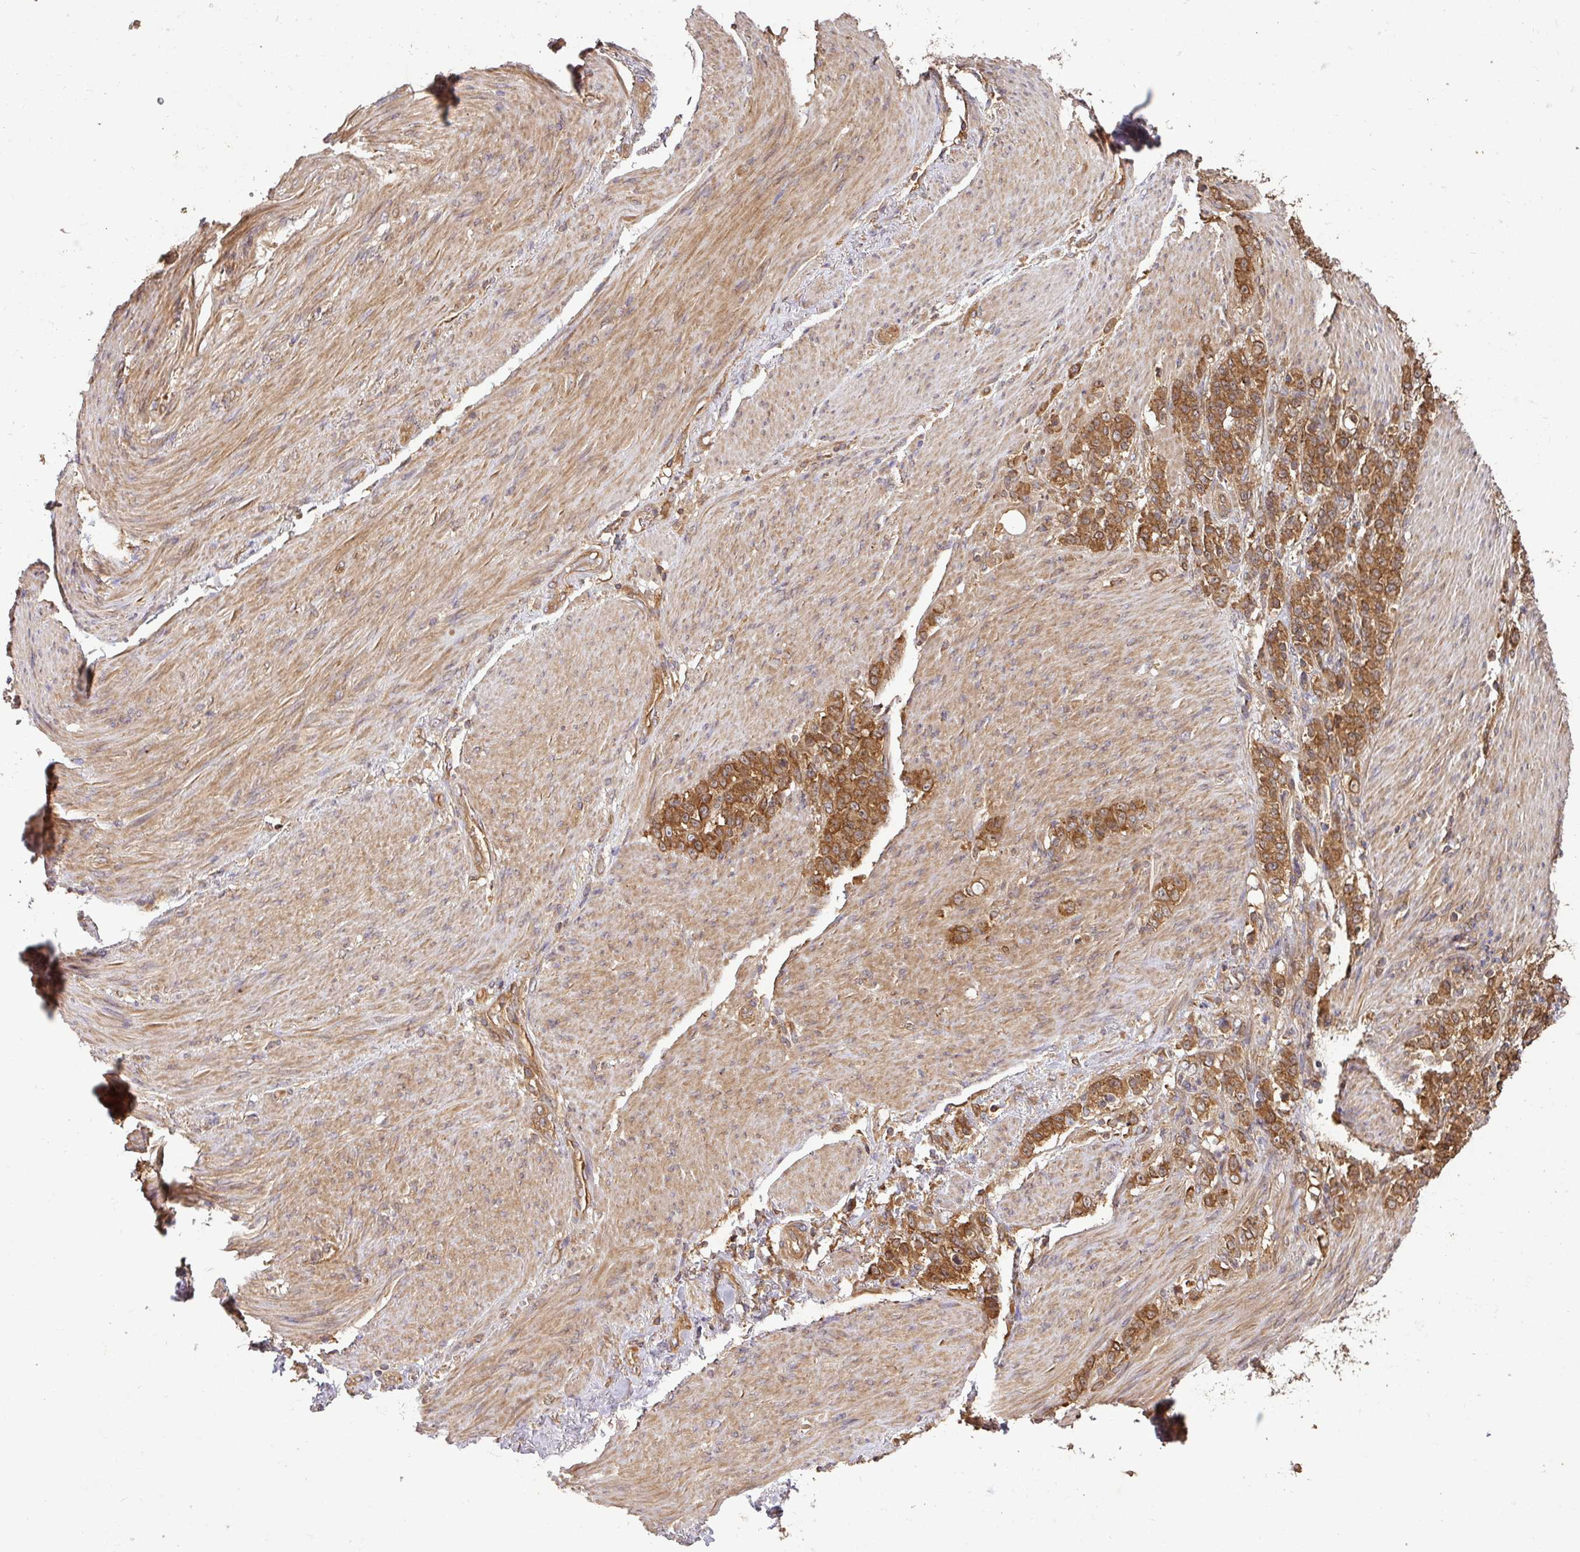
{"staining": {"intensity": "strong", "quantity": ">75%", "location": "cytoplasmic/membranous"}, "tissue": "stomach cancer", "cell_type": "Tumor cells", "image_type": "cancer", "snomed": [{"axis": "morphology", "description": "Adenocarcinoma, NOS"}, {"axis": "topography", "description": "Stomach"}], "caption": "A brown stain highlights strong cytoplasmic/membranous staining of a protein in stomach cancer (adenocarcinoma) tumor cells.", "gene": "GSPT1", "patient": {"sex": "female", "age": 79}}